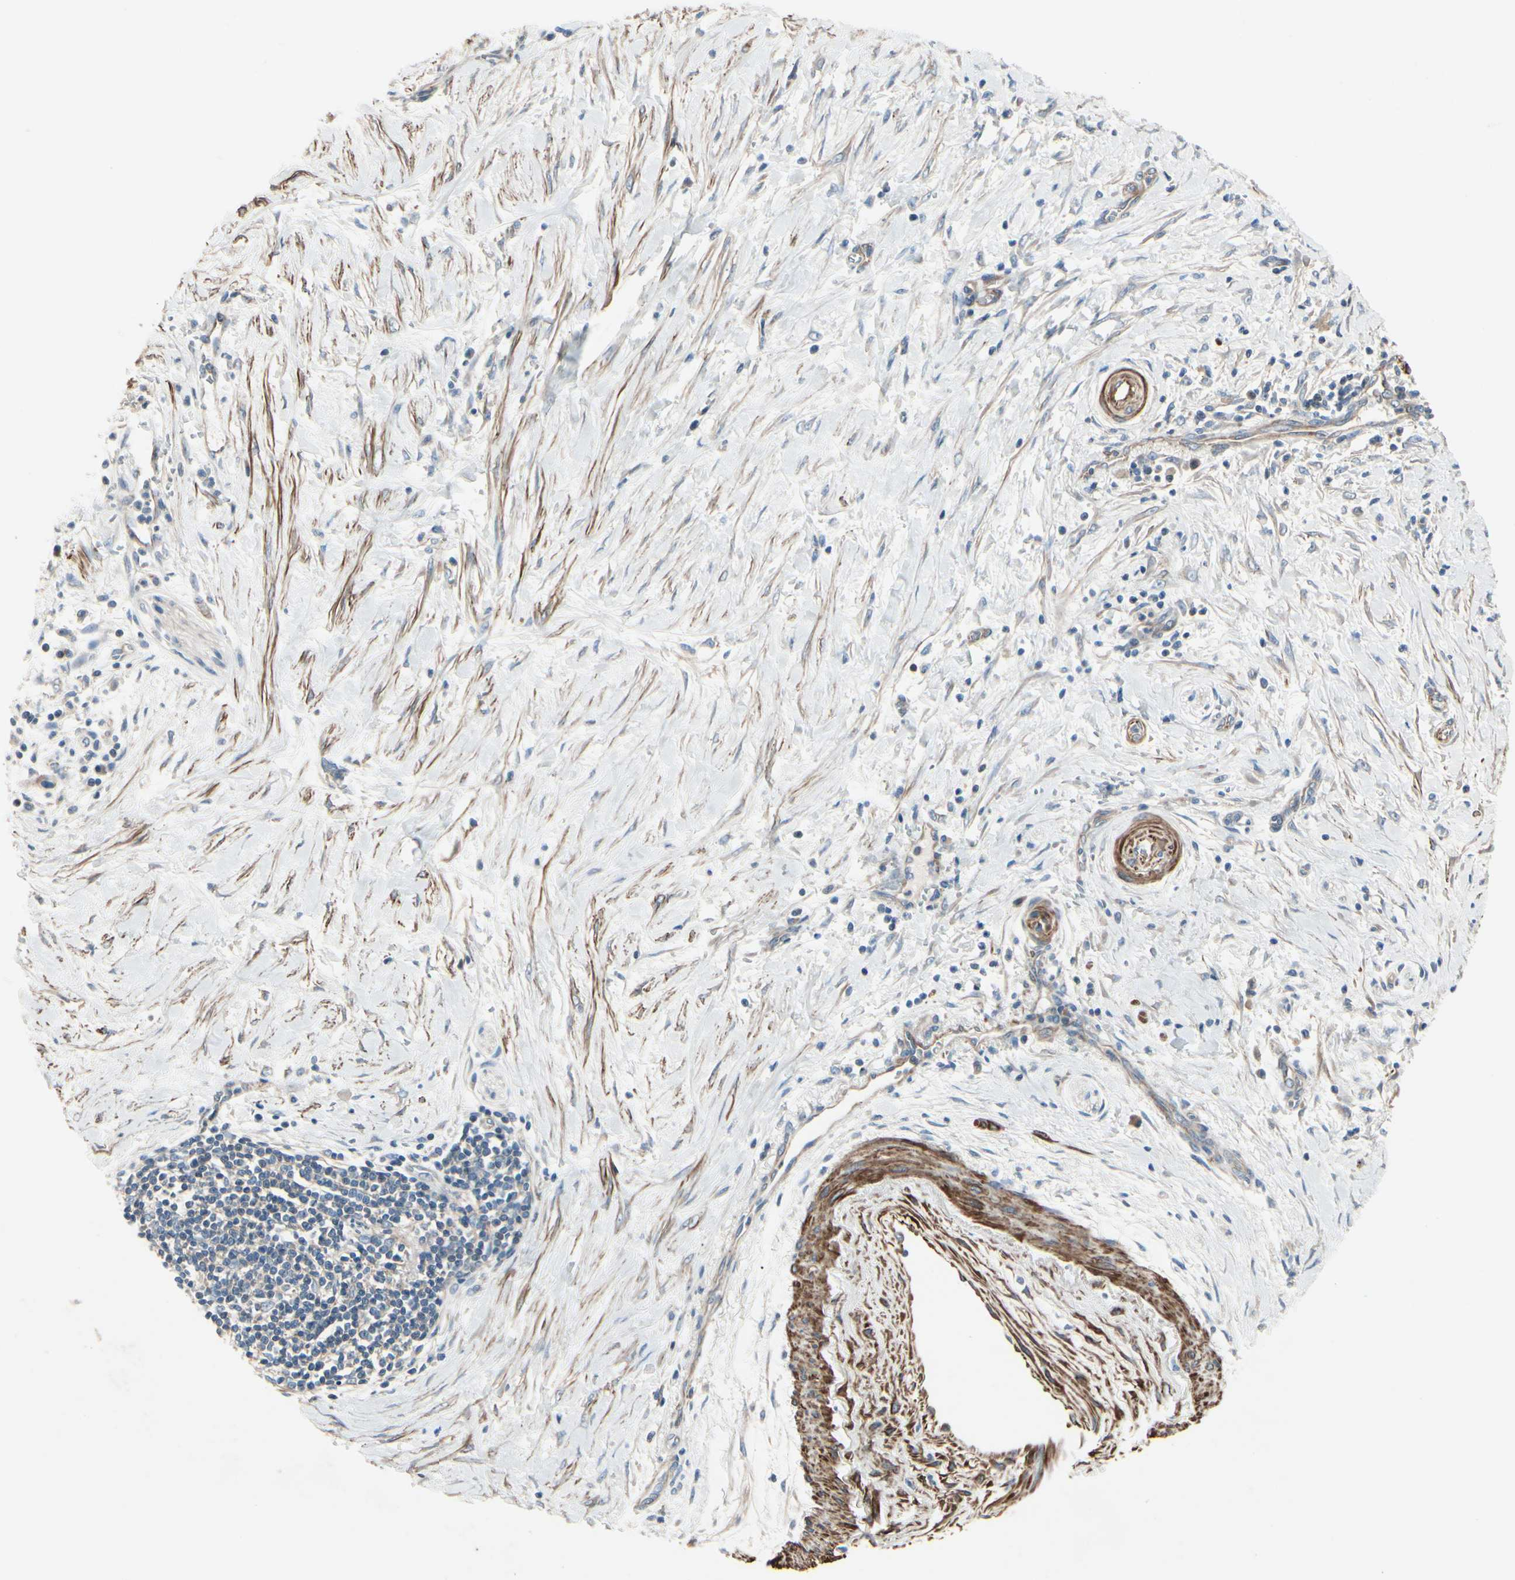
{"staining": {"intensity": "weak", "quantity": "<25%", "location": "cytoplasmic/membranous"}, "tissue": "pancreatic cancer", "cell_type": "Tumor cells", "image_type": "cancer", "snomed": [{"axis": "morphology", "description": "Adenocarcinoma, NOS"}, {"axis": "topography", "description": "Pancreas"}], "caption": "DAB (3,3'-diaminobenzidine) immunohistochemical staining of human pancreatic cancer displays no significant positivity in tumor cells.", "gene": "TPM1", "patient": {"sex": "male", "age": 59}}